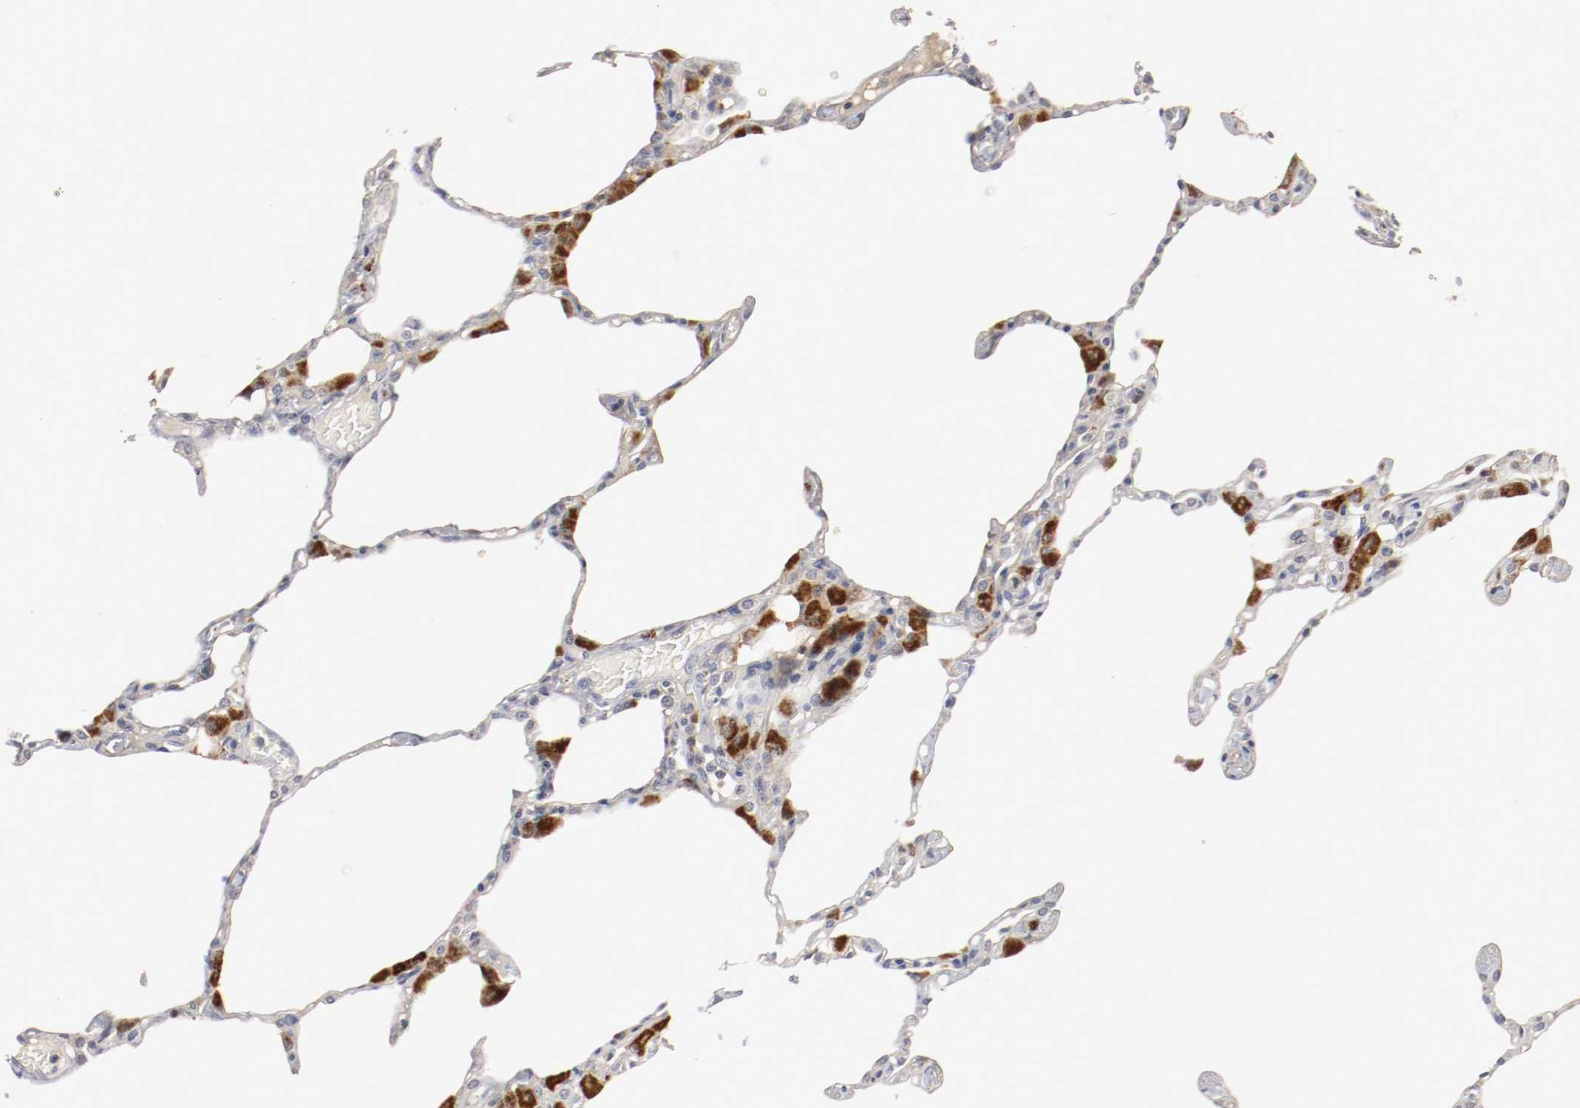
{"staining": {"intensity": "weak", "quantity": "<25%", "location": "cytoplasmic/membranous"}, "tissue": "lung", "cell_type": "Alveolar cells", "image_type": "normal", "snomed": [{"axis": "morphology", "description": "Normal tissue, NOS"}, {"axis": "topography", "description": "Lung"}], "caption": "A photomicrograph of human lung is negative for staining in alveolar cells. Nuclei are stained in blue.", "gene": "REN", "patient": {"sex": "female", "age": 49}}